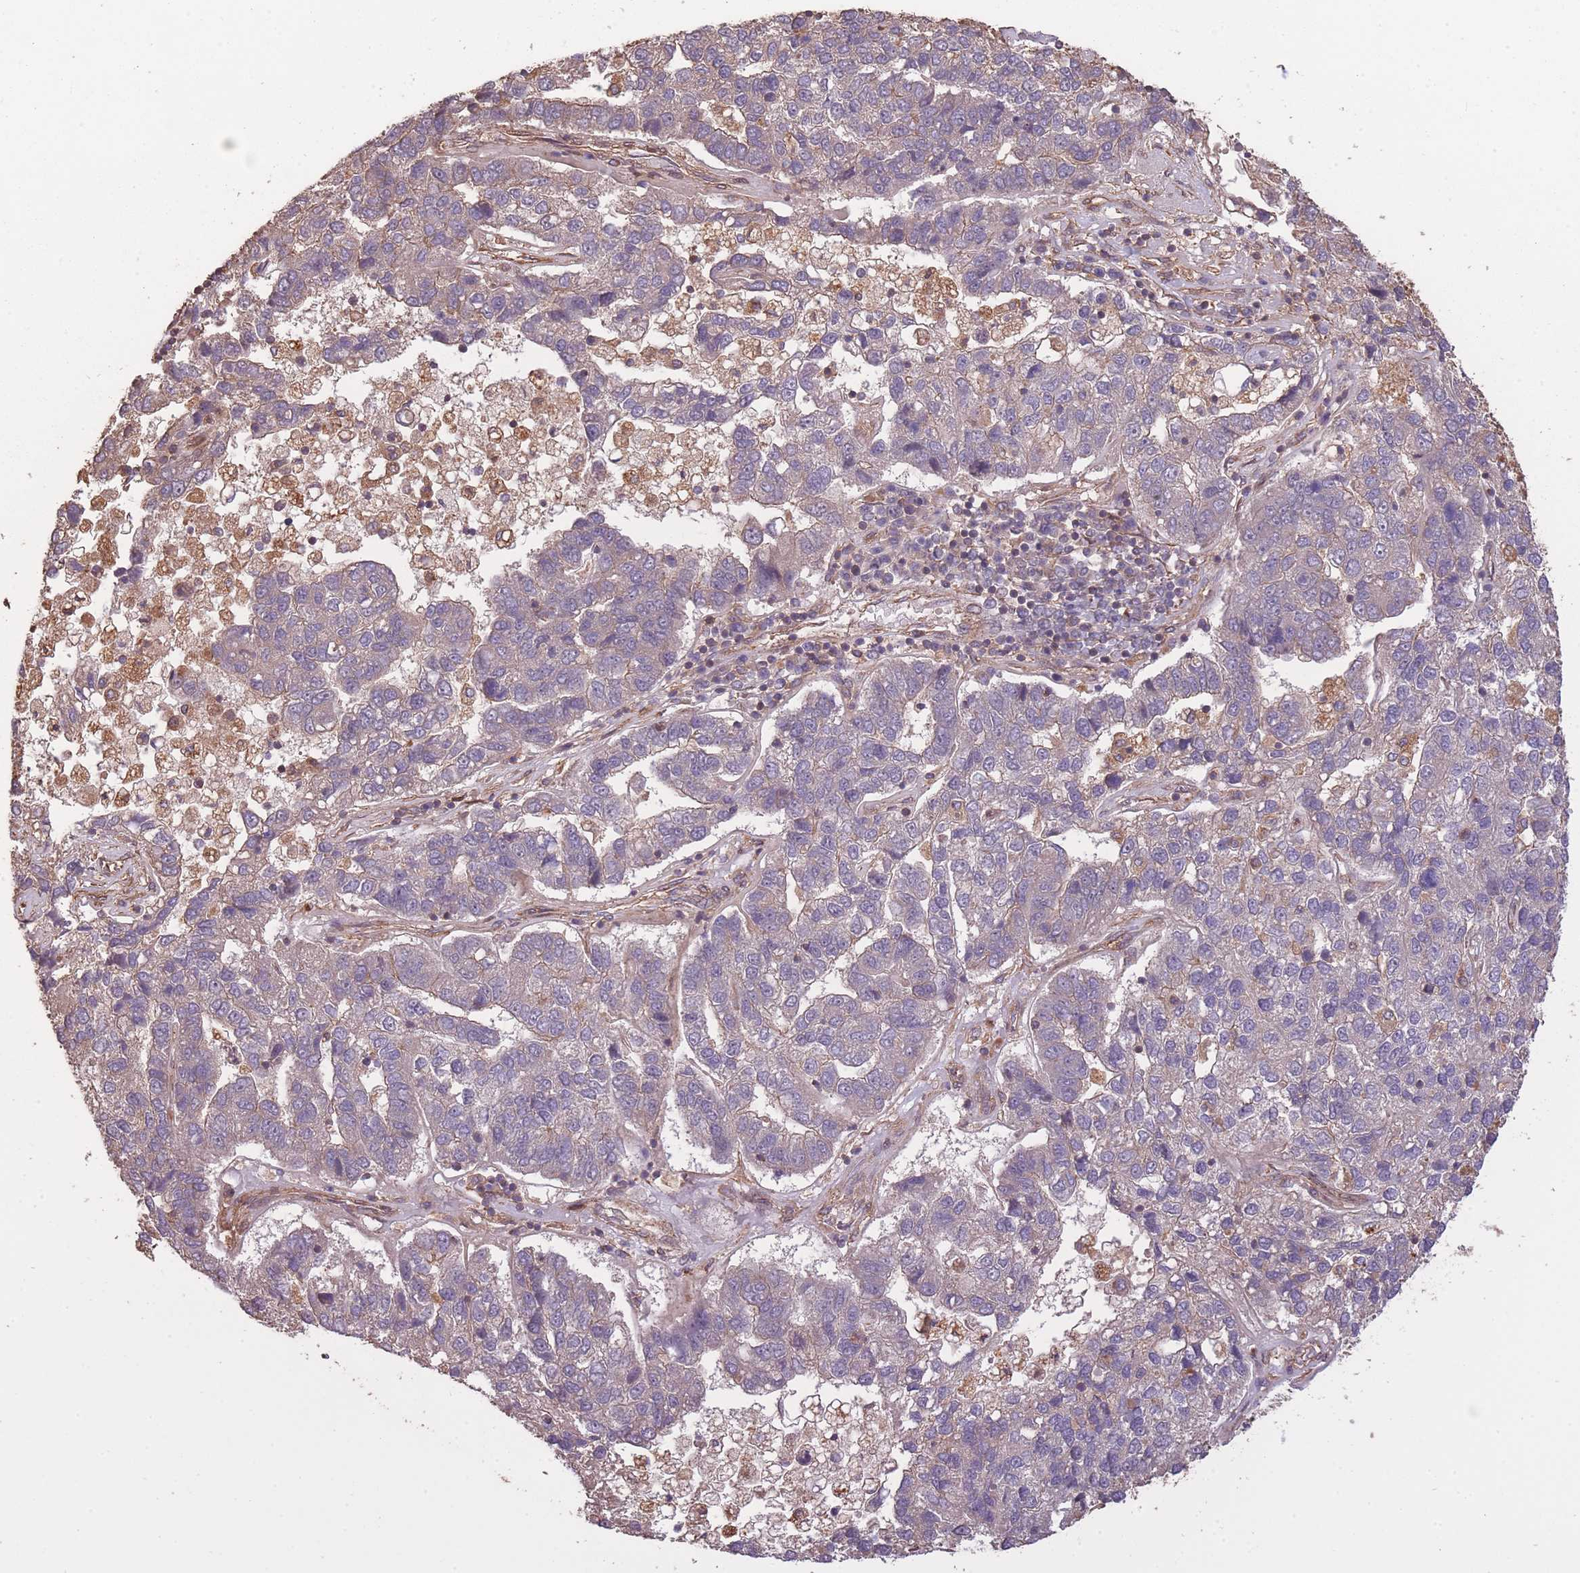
{"staining": {"intensity": "negative", "quantity": "none", "location": "none"}, "tissue": "pancreatic cancer", "cell_type": "Tumor cells", "image_type": "cancer", "snomed": [{"axis": "morphology", "description": "Adenocarcinoma, NOS"}, {"axis": "topography", "description": "Pancreas"}], "caption": "This is an immunohistochemistry image of human pancreatic cancer (adenocarcinoma). There is no positivity in tumor cells.", "gene": "ARMH3", "patient": {"sex": "female", "age": 61}}